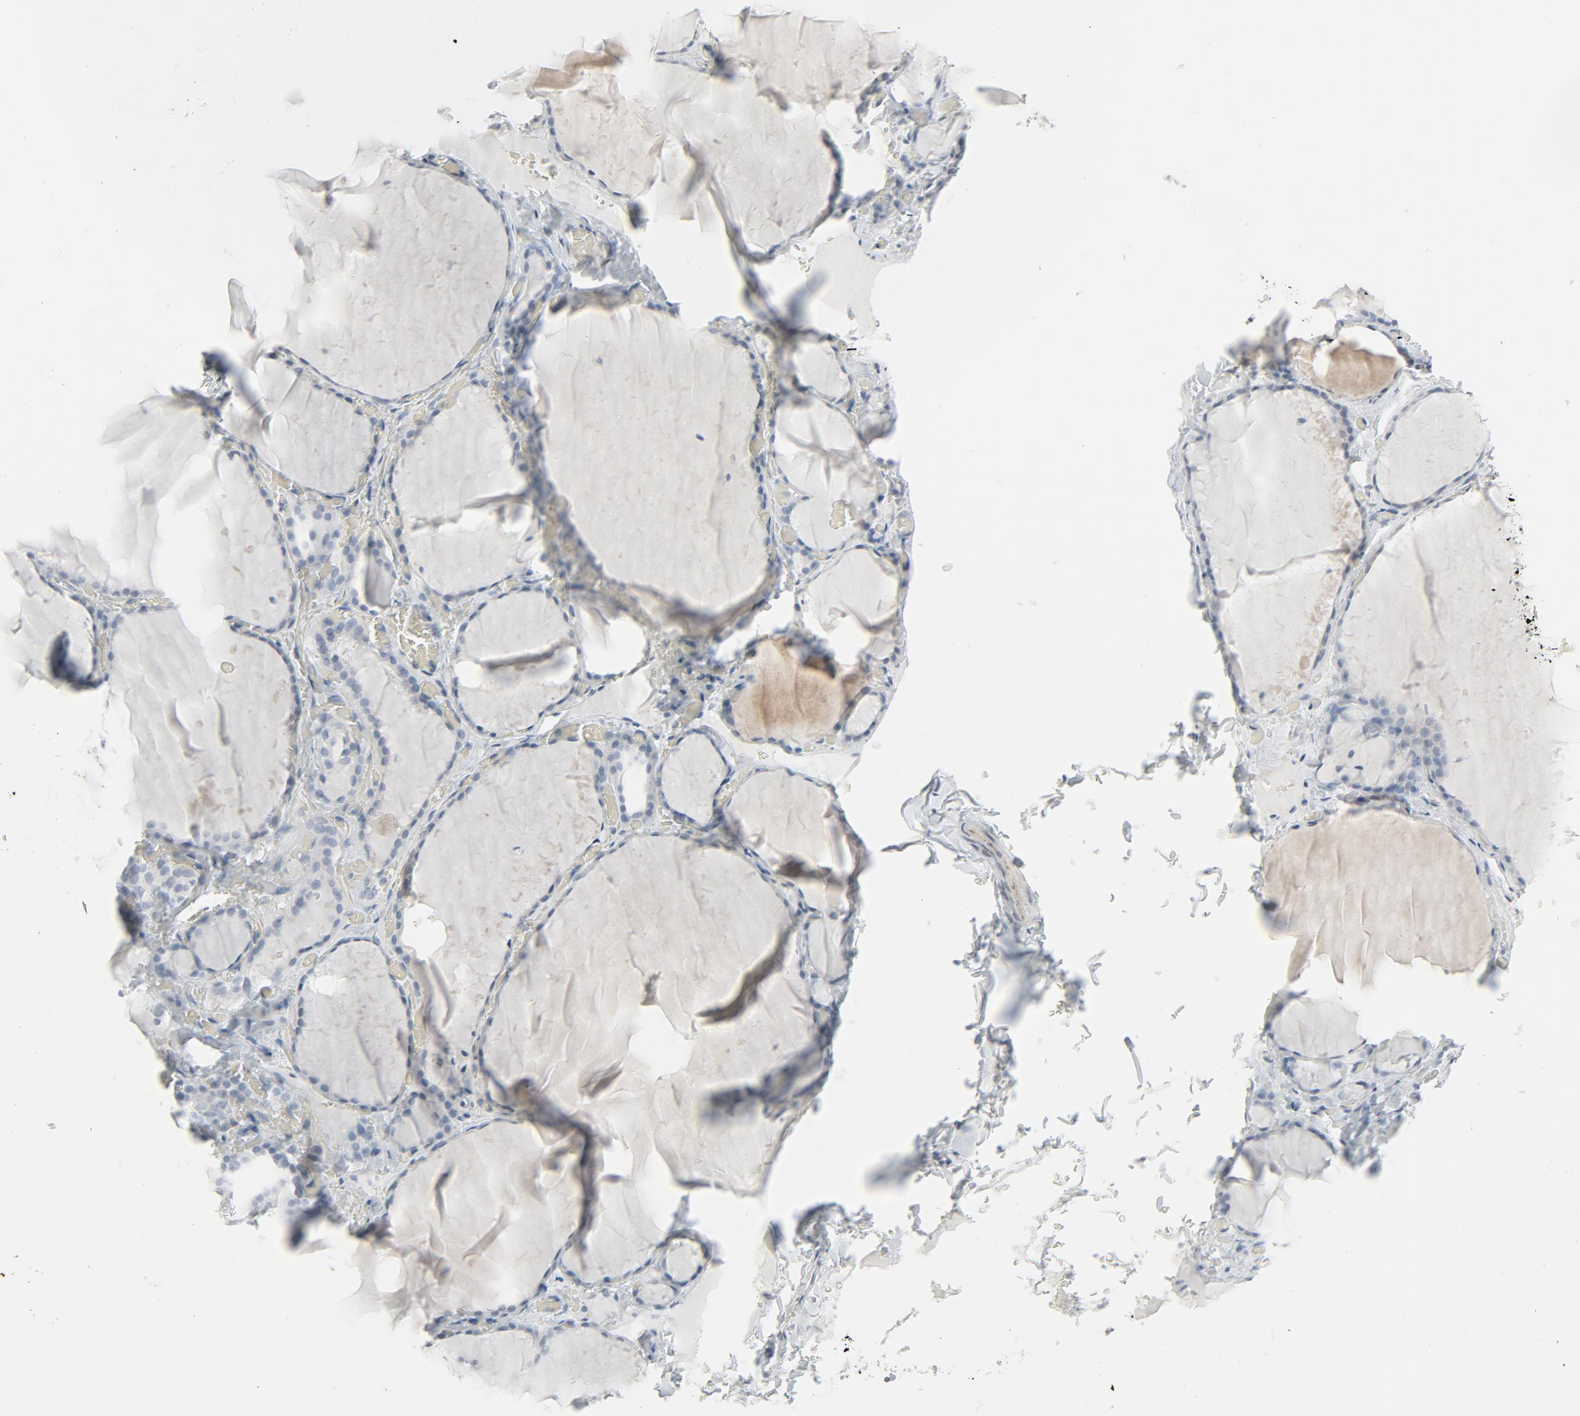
{"staining": {"intensity": "negative", "quantity": "none", "location": "none"}, "tissue": "thyroid gland", "cell_type": "Glandular cells", "image_type": "normal", "snomed": [{"axis": "morphology", "description": "Normal tissue, NOS"}, {"axis": "topography", "description": "Thyroid gland"}], "caption": "IHC photomicrograph of unremarkable human thyroid gland stained for a protein (brown), which displays no expression in glandular cells.", "gene": "FGFR3", "patient": {"sex": "female", "age": 22}}